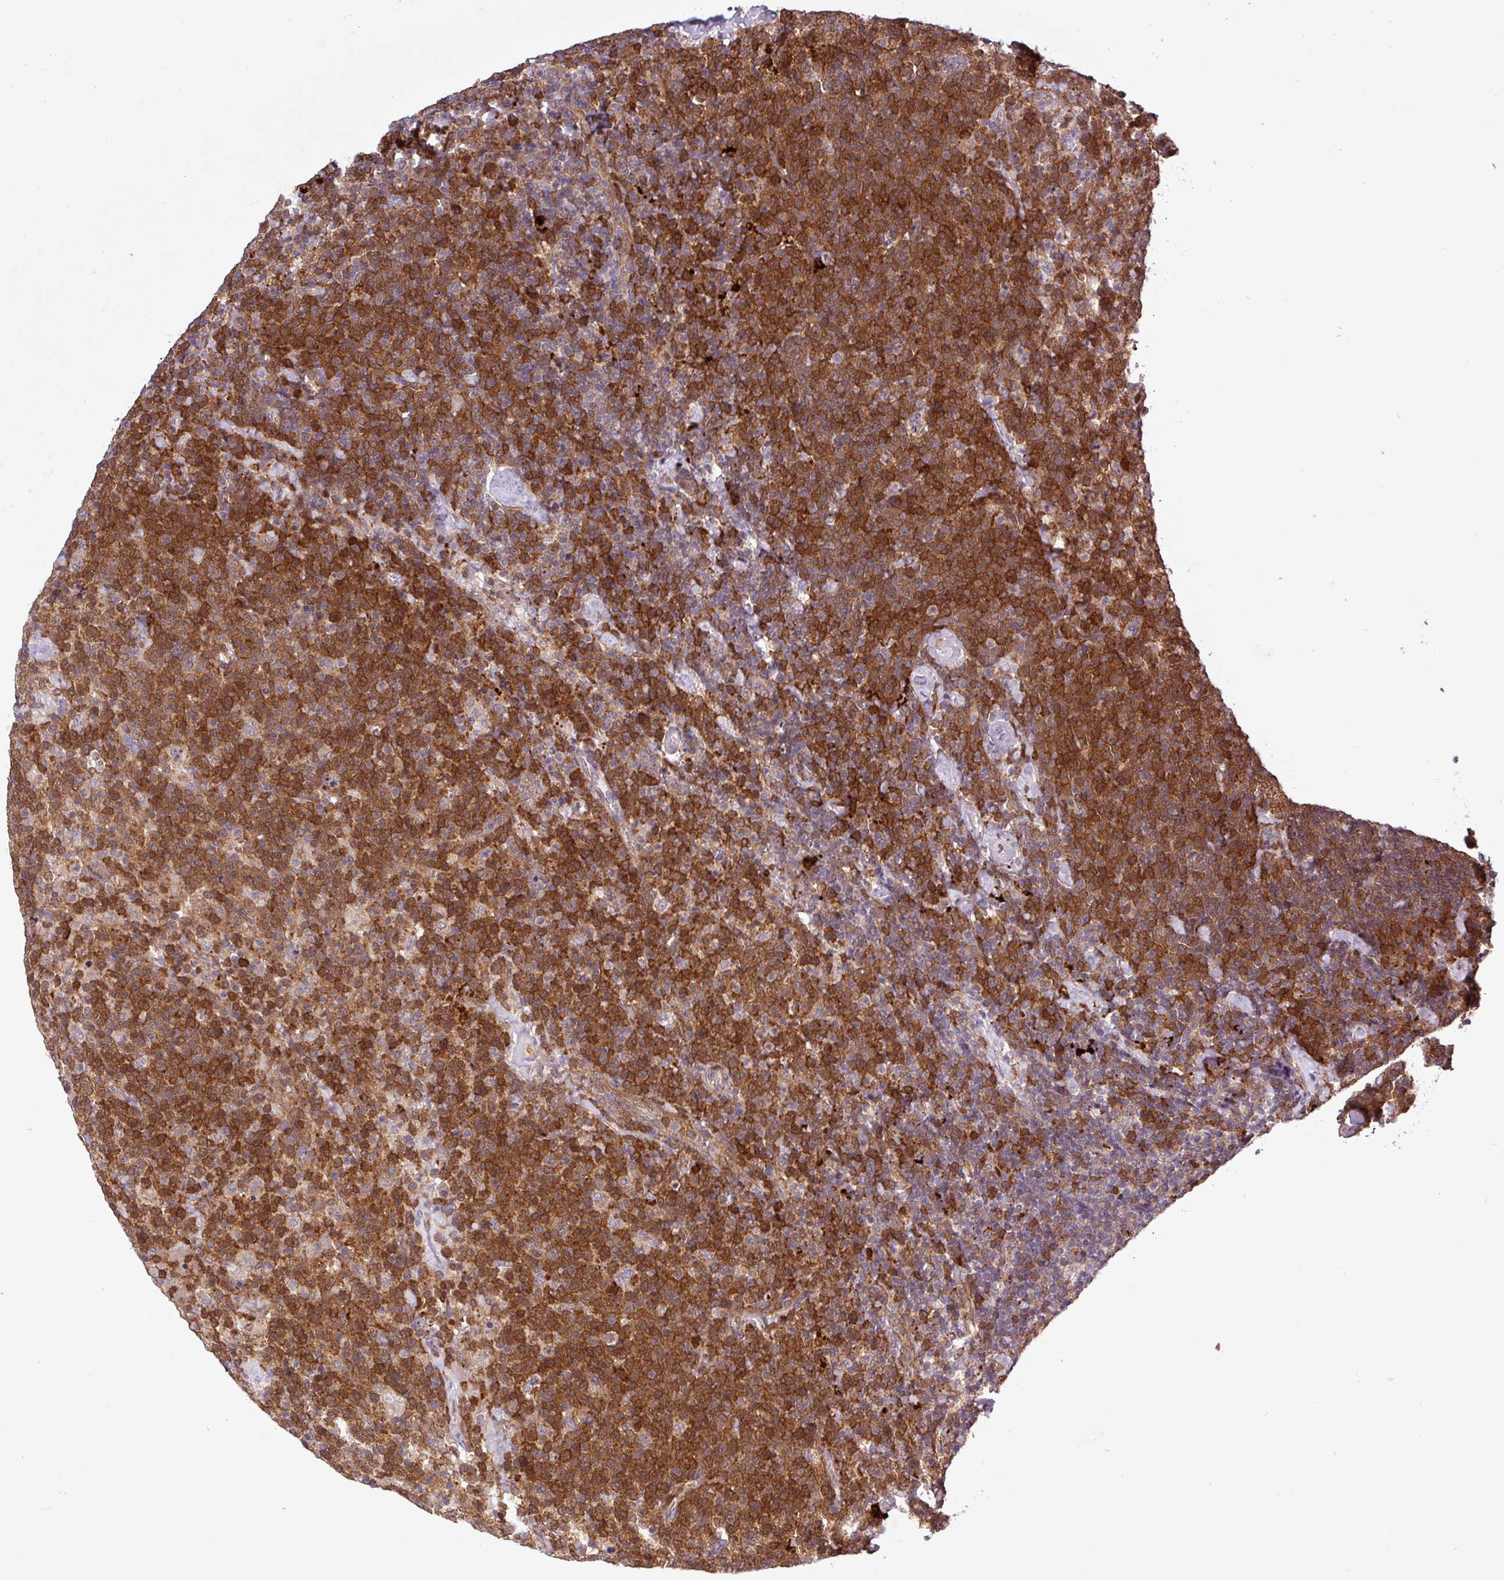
{"staining": {"intensity": "strong", "quantity": ">75%", "location": "cytoplasmic/membranous"}, "tissue": "lymphoma", "cell_type": "Tumor cells", "image_type": "cancer", "snomed": [{"axis": "morphology", "description": "Malignant lymphoma, non-Hodgkin's type, High grade"}, {"axis": "topography", "description": "Lymph node"}], "caption": "DAB (3,3'-diaminobenzidine) immunohistochemical staining of human lymphoma demonstrates strong cytoplasmic/membranous protein positivity in approximately >75% of tumor cells.", "gene": "CARHSP1", "patient": {"sex": "male", "age": 61}}